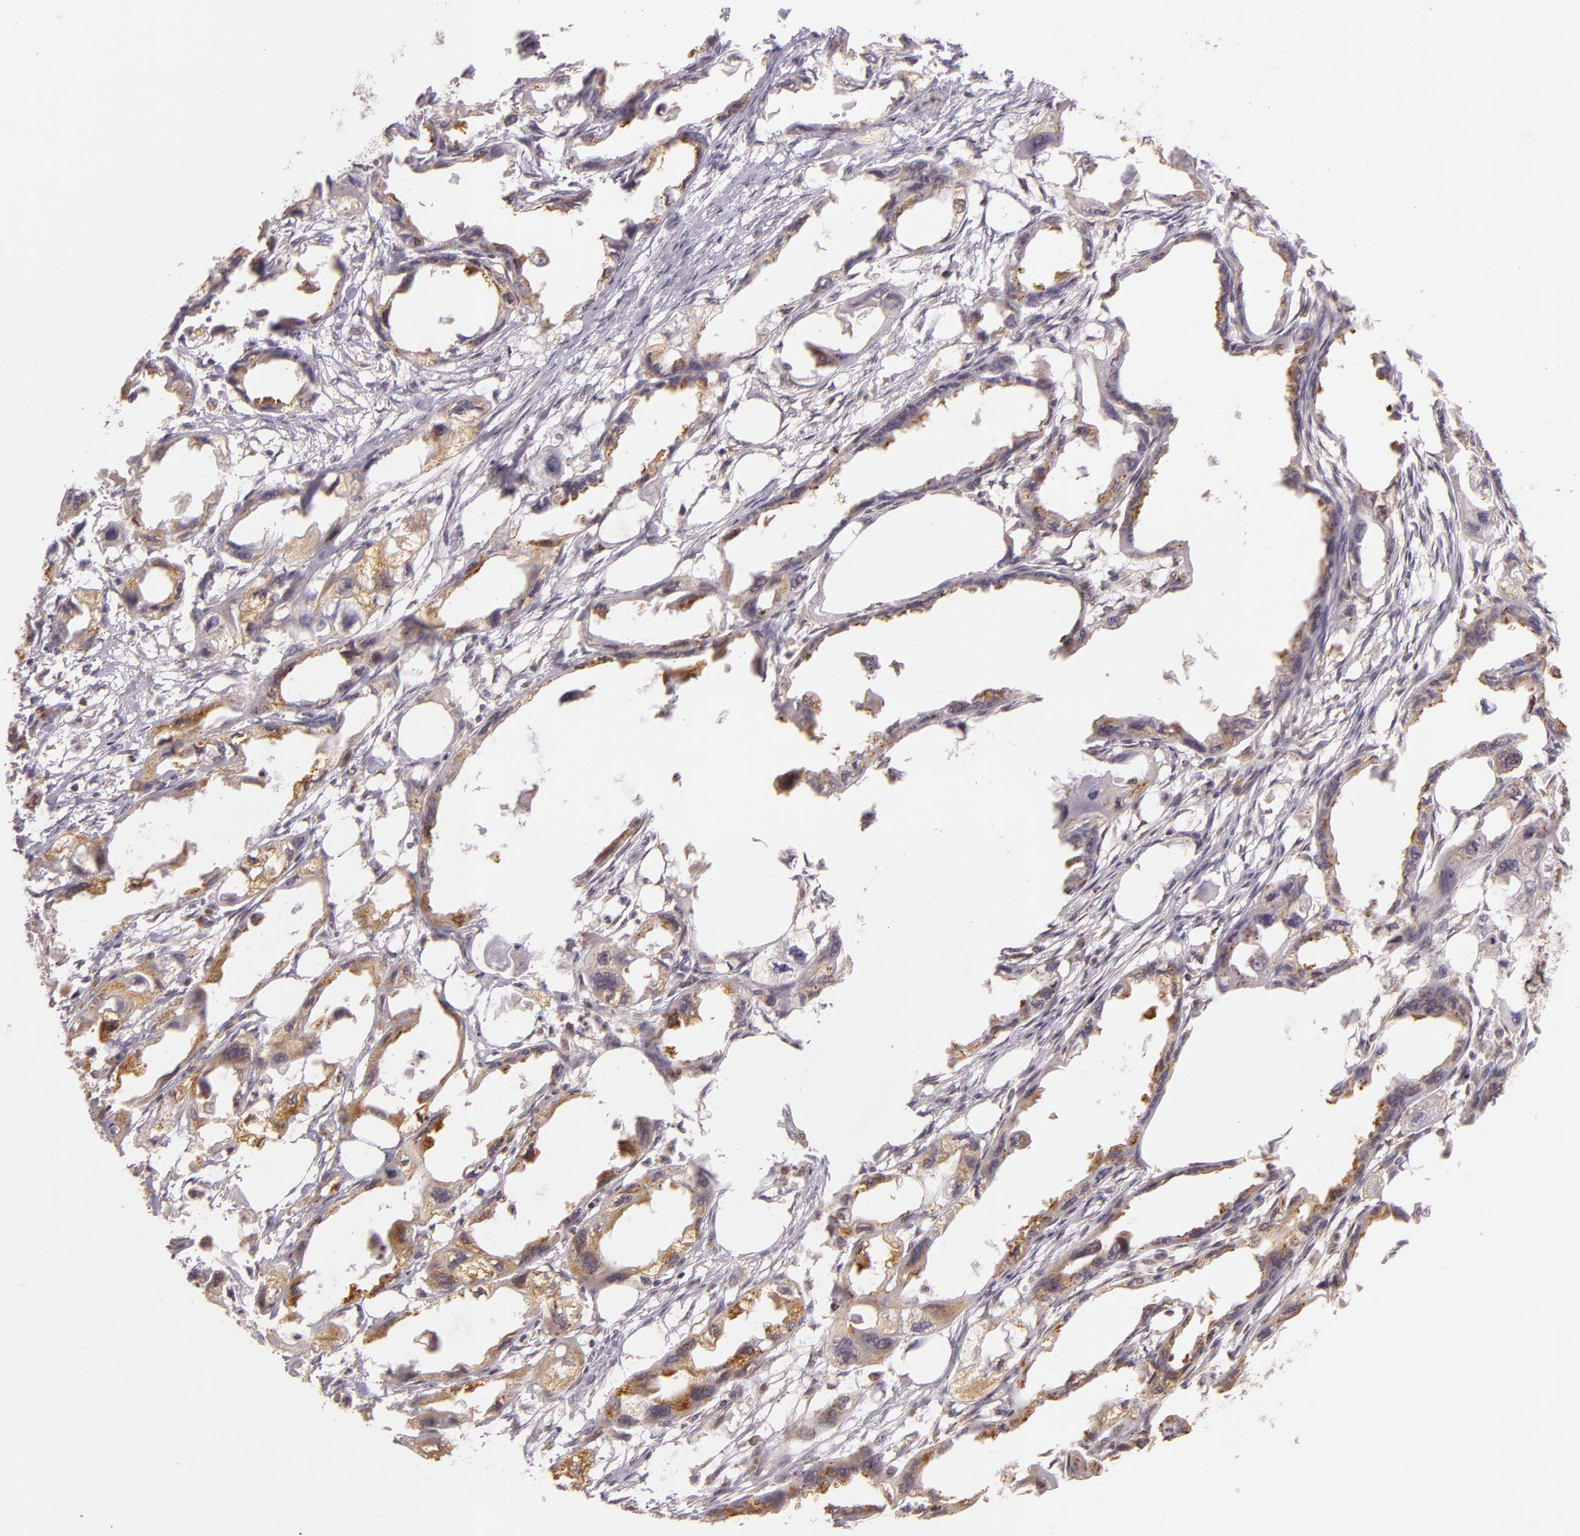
{"staining": {"intensity": "moderate", "quantity": "<25%", "location": "cytoplasmic/membranous"}, "tissue": "endometrial cancer", "cell_type": "Tumor cells", "image_type": "cancer", "snomed": [{"axis": "morphology", "description": "Adenocarcinoma, NOS"}, {"axis": "topography", "description": "Endometrium"}], "caption": "Protein expression analysis of endometrial adenocarcinoma exhibits moderate cytoplasmic/membranous expression in about <25% of tumor cells.", "gene": "IMPDH1", "patient": {"sex": "female", "age": 67}}